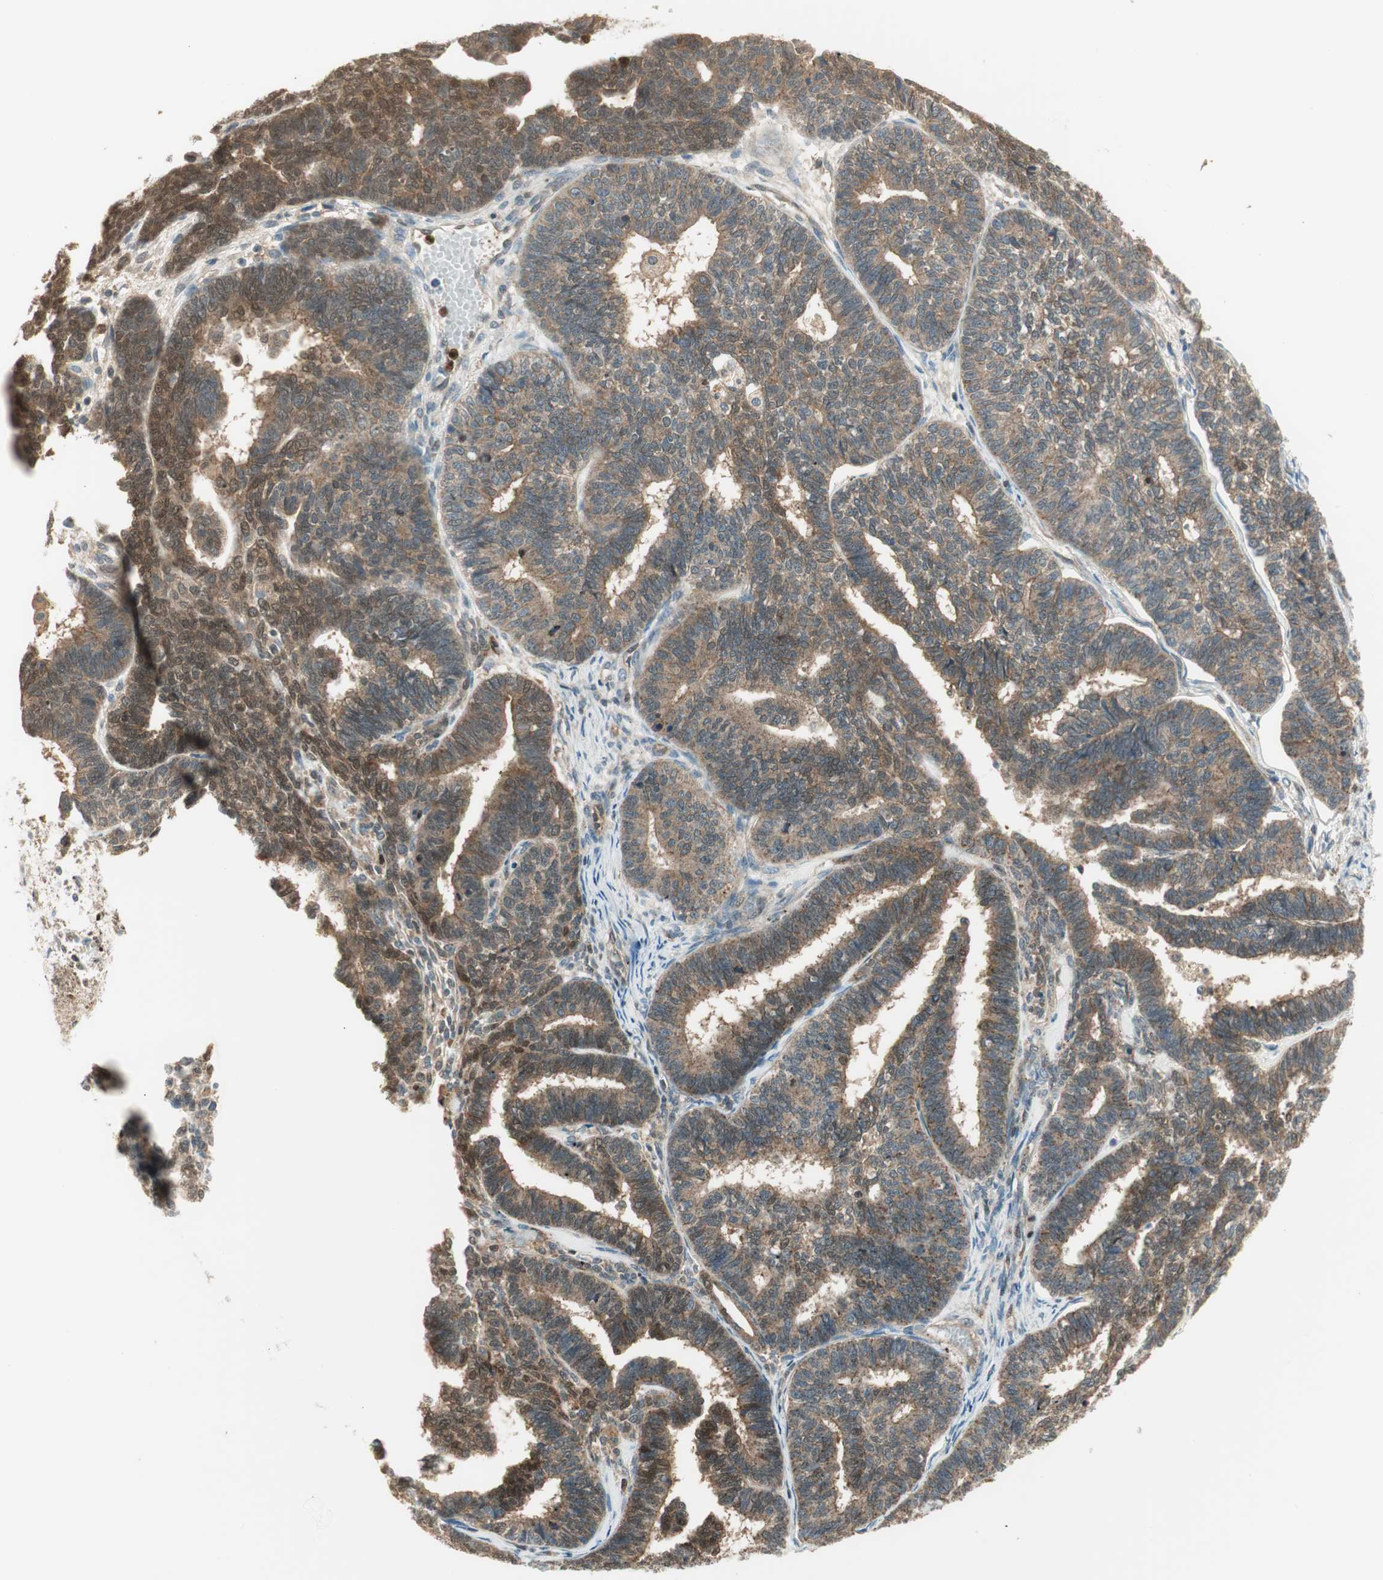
{"staining": {"intensity": "moderate", "quantity": ">75%", "location": "cytoplasmic/membranous"}, "tissue": "endometrial cancer", "cell_type": "Tumor cells", "image_type": "cancer", "snomed": [{"axis": "morphology", "description": "Adenocarcinoma, NOS"}, {"axis": "topography", "description": "Endometrium"}], "caption": "This histopathology image shows endometrial cancer stained with immunohistochemistry to label a protein in brown. The cytoplasmic/membranous of tumor cells show moderate positivity for the protein. Nuclei are counter-stained blue.", "gene": "LTA4H", "patient": {"sex": "female", "age": 70}}